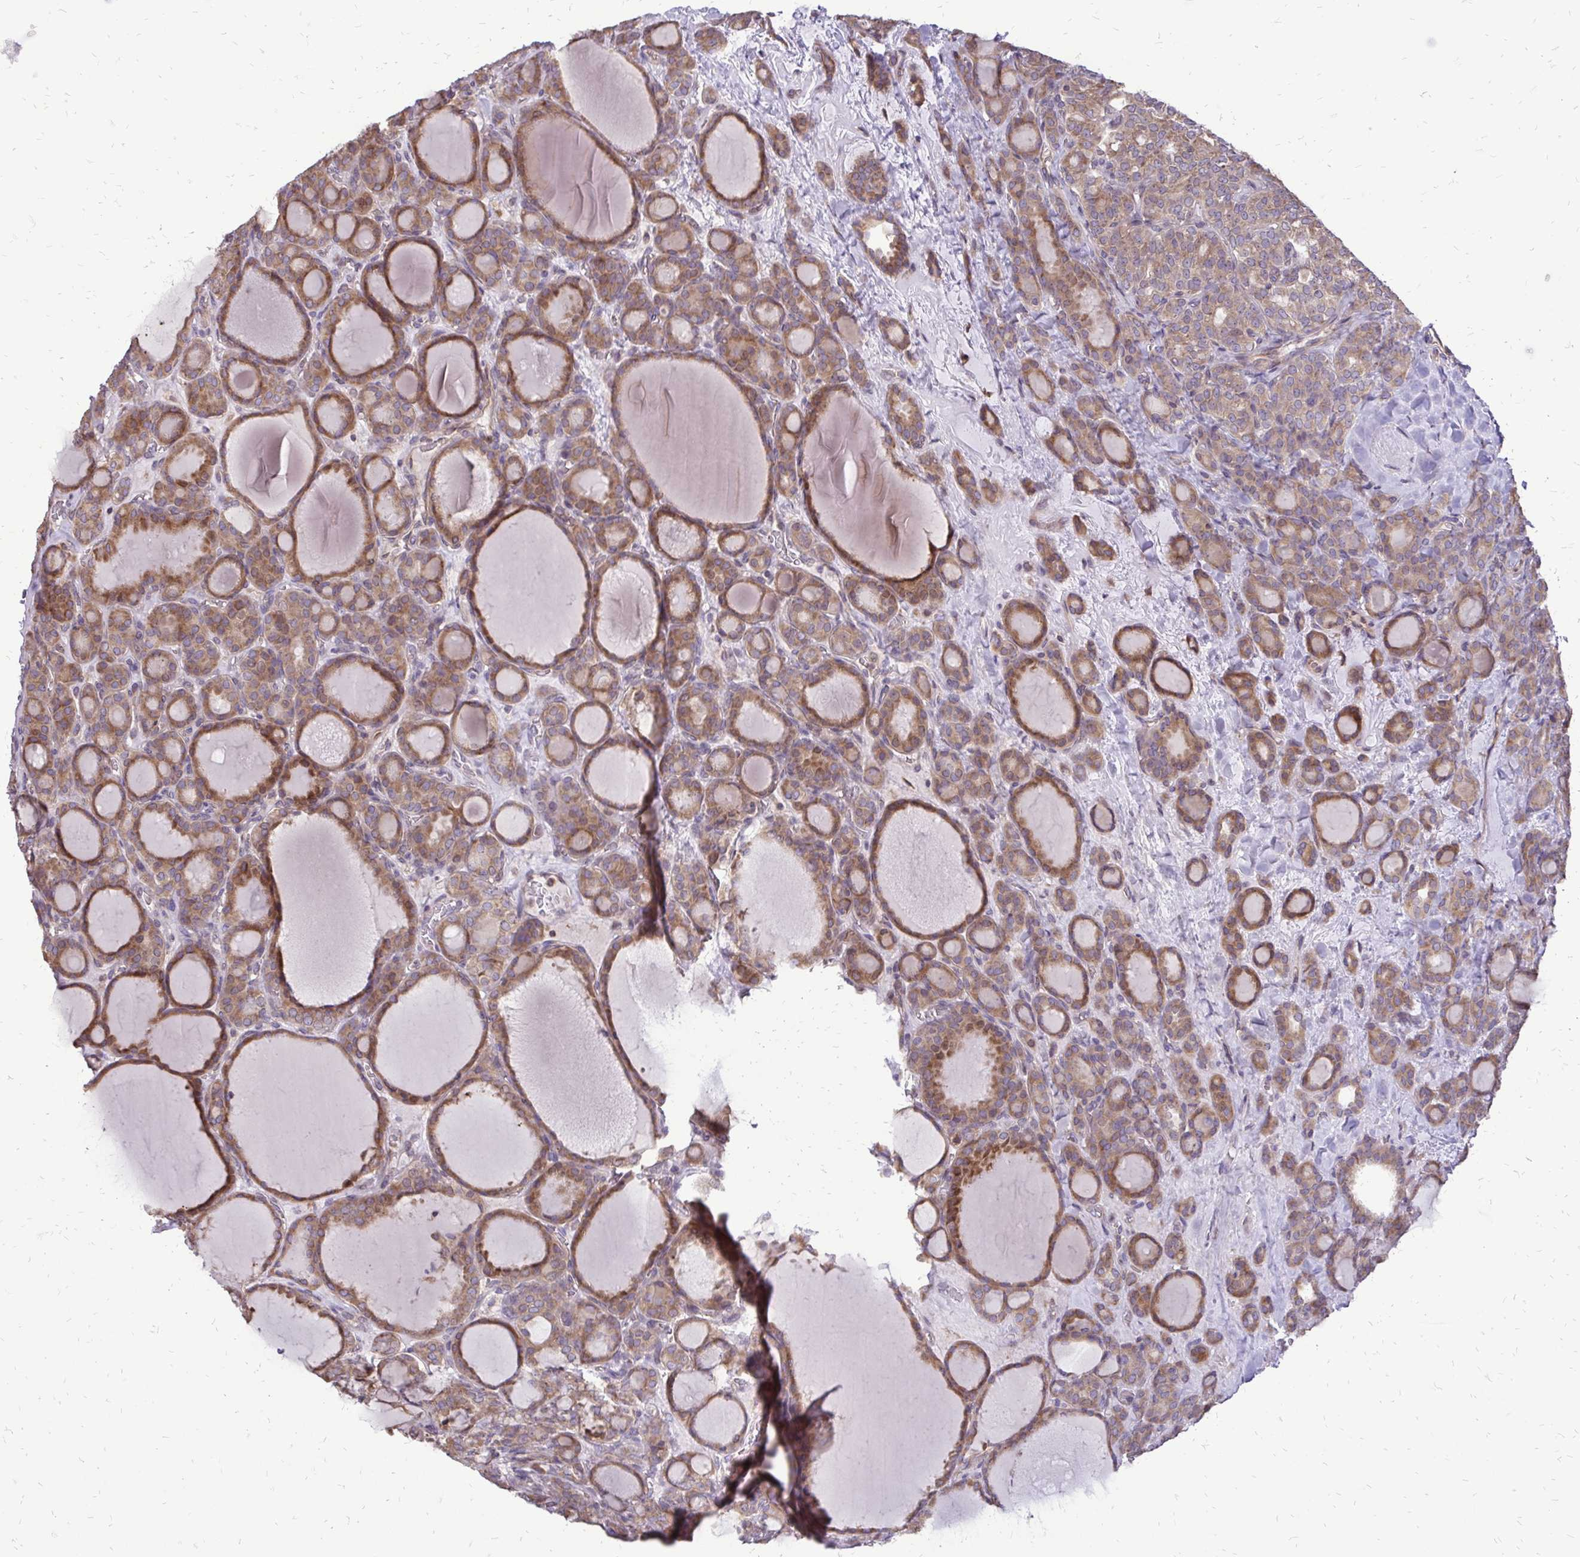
{"staining": {"intensity": "moderate", "quantity": ">75%", "location": "cytoplasmic/membranous"}, "tissue": "thyroid cancer", "cell_type": "Tumor cells", "image_type": "cancer", "snomed": [{"axis": "morphology", "description": "Normal tissue, NOS"}, {"axis": "morphology", "description": "Follicular adenoma carcinoma, NOS"}, {"axis": "topography", "description": "Thyroid gland"}], "caption": "Immunohistochemistry (DAB) staining of thyroid cancer (follicular adenoma carcinoma) exhibits moderate cytoplasmic/membranous protein staining in about >75% of tumor cells.", "gene": "RPS3", "patient": {"sex": "female", "age": 31}}